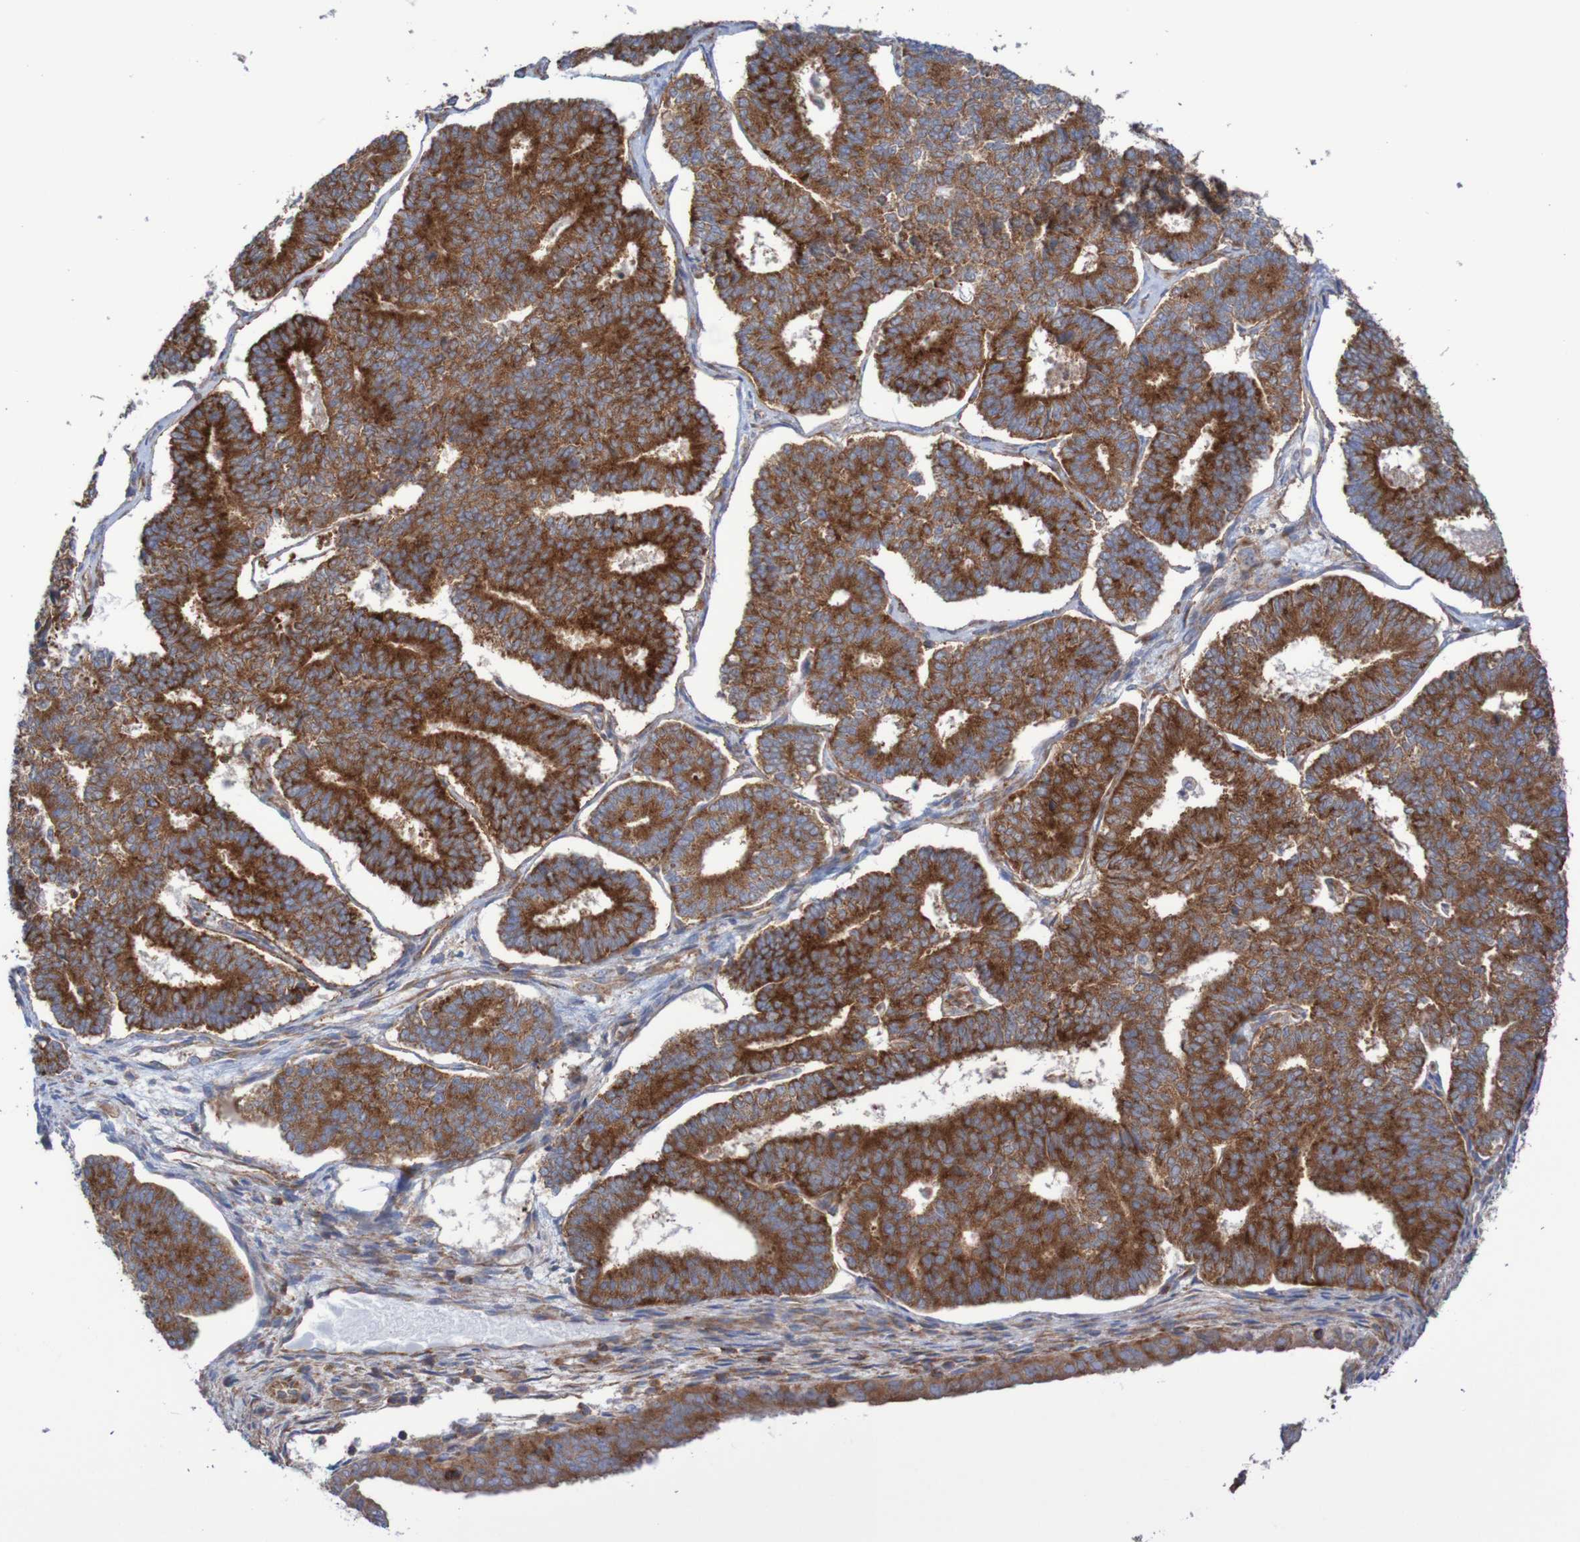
{"staining": {"intensity": "strong", "quantity": ">75%", "location": "cytoplasmic/membranous"}, "tissue": "endometrial cancer", "cell_type": "Tumor cells", "image_type": "cancer", "snomed": [{"axis": "morphology", "description": "Adenocarcinoma, NOS"}, {"axis": "topography", "description": "Endometrium"}], "caption": "Immunohistochemical staining of human endometrial cancer (adenocarcinoma) exhibits high levels of strong cytoplasmic/membranous protein positivity in approximately >75% of tumor cells. (brown staining indicates protein expression, while blue staining denotes nuclei).", "gene": "FXR2", "patient": {"sex": "female", "age": 70}}